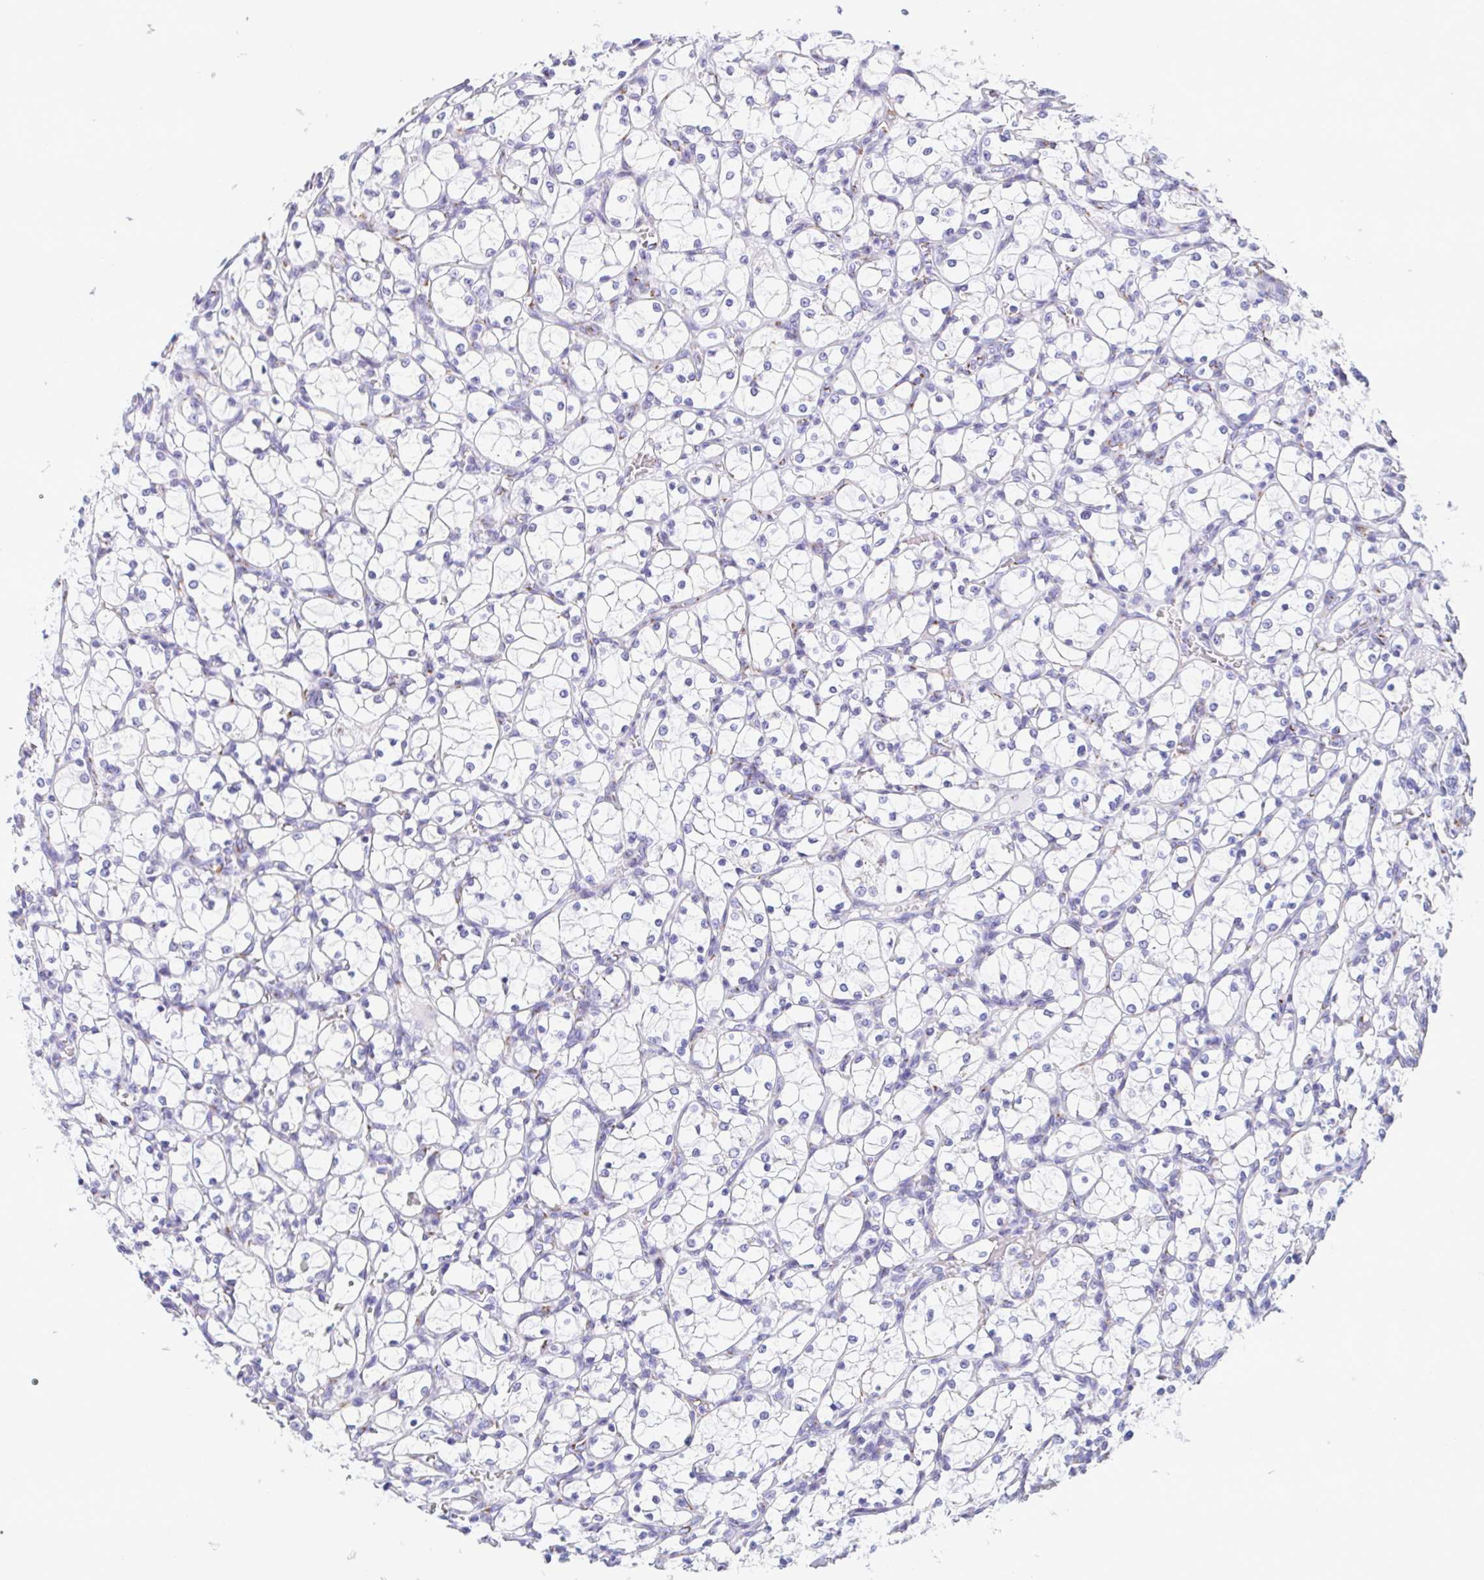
{"staining": {"intensity": "negative", "quantity": "none", "location": "none"}, "tissue": "renal cancer", "cell_type": "Tumor cells", "image_type": "cancer", "snomed": [{"axis": "morphology", "description": "Adenocarcinoma, NOS"}, {"axis": "topography", "description": "Kidney"}], "caption": "IHC micrograph of neoplastic tissue: human renal cancer (adenocarcinoma) stained with DAB (3,3'-diaminobenzidine) exhibits no significant protein positivity in tumor cells.", "gene": "SULT1B1", "patient": {"sex": "female", "age": 69}}